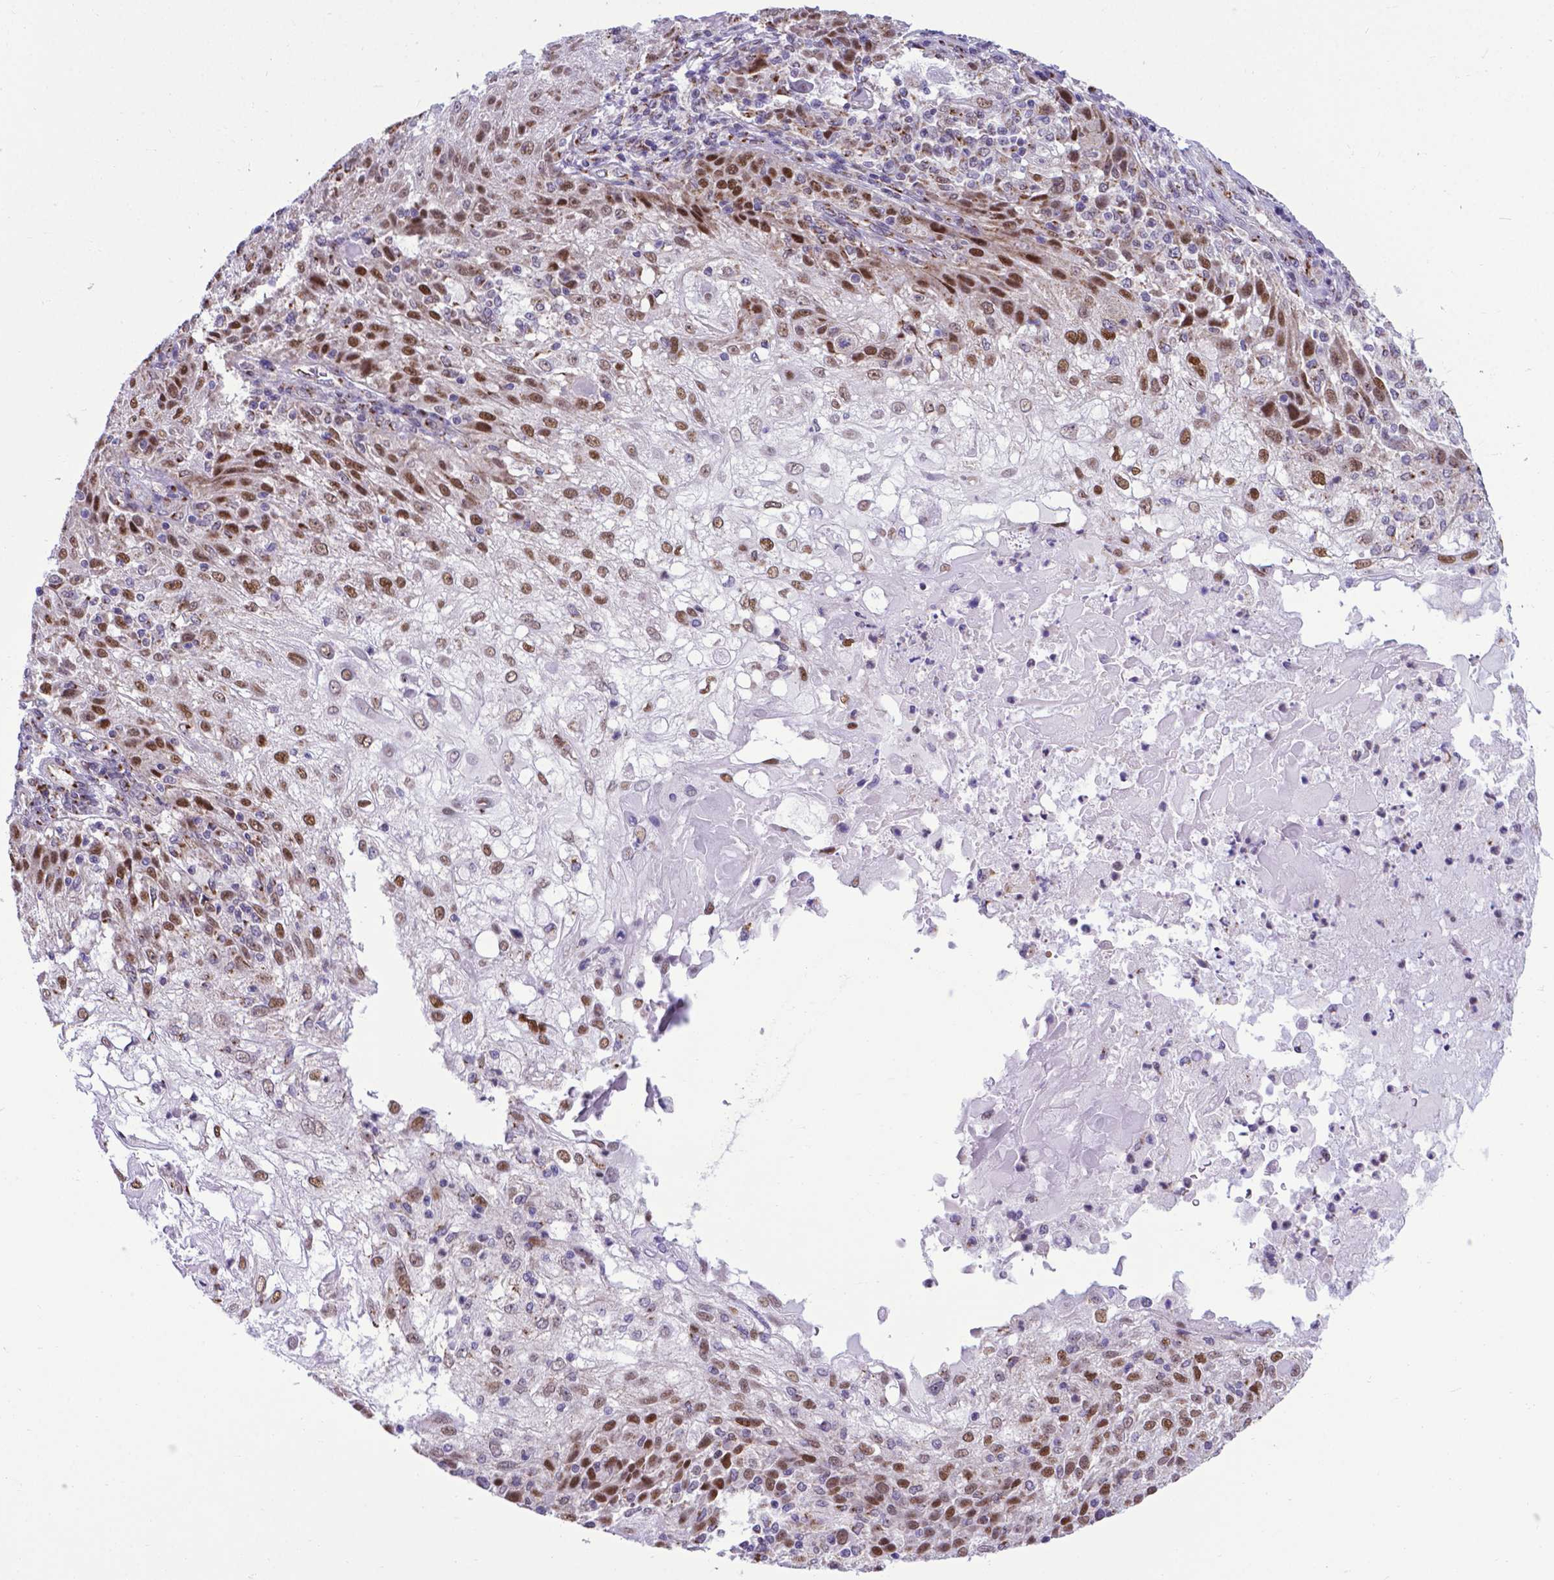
{"staining": {"intensity": "moderate", "quantity": "25%-75%", "location": "nuclear"}, "tissue": "skin cancer", "cell_type": "Tumor cells", "image_type": "cancer", "snomed": [{"axis": "morphology", "description": "Normal tissue, NOS"}, {"axis": "morphology", "description": "Squamous cell carcinoma, NOS"}, {"axis": "topography", "description": "Skin"}], "caption": "A high-resolution histopathology image shows IHC staining of skin cancer (squamous cell carcinoma), which reveals moderate nuclear positivity in approximately 25%-75% of tumor cells. (Stains: DAB in brown, nuclei in blue, Microscopy: brightfield microscopy at high magnification).", "gene": "MRPL10", "patient": {"sex": "female", "age": 83}}